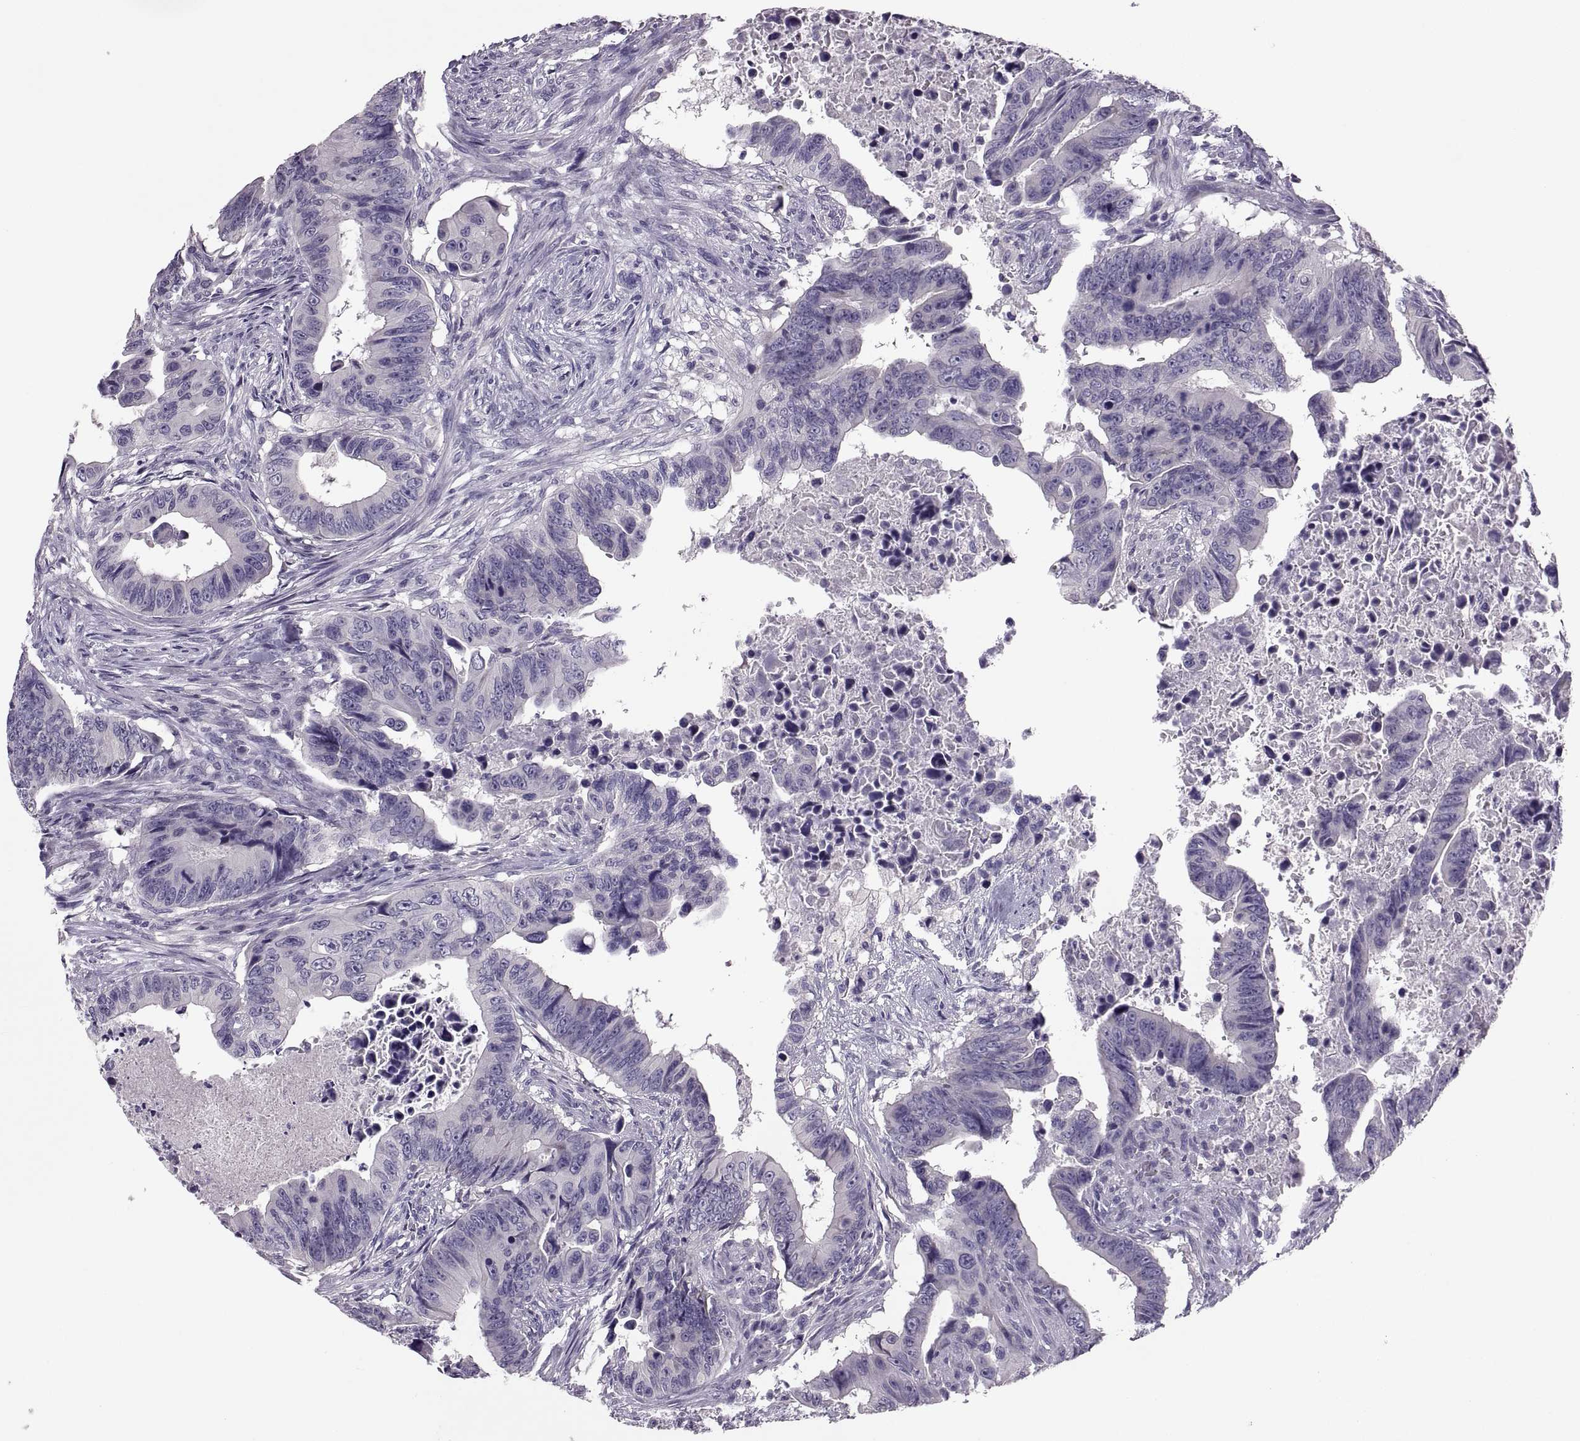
{"staining": {"intensity": "negative", "quantity": "none", "location": "none"}, "tissue": "colorectal cancer", "cell_type": "Tumor cells", "image_type": "cancer", "snomed": [{"axis": "morphology", "description": "Adenocarcinoma, NOS"}, {"axis": "topography", "description": "Colon"}], "caption": "Immunohistochemical staining of colorectal cancer reveals no significant staining in tumor cells. (DAB immunohistochemistry with hematoxylin counter stain).", "gene": "TBX19", "patient": {"sex": "female", "age": 87}}